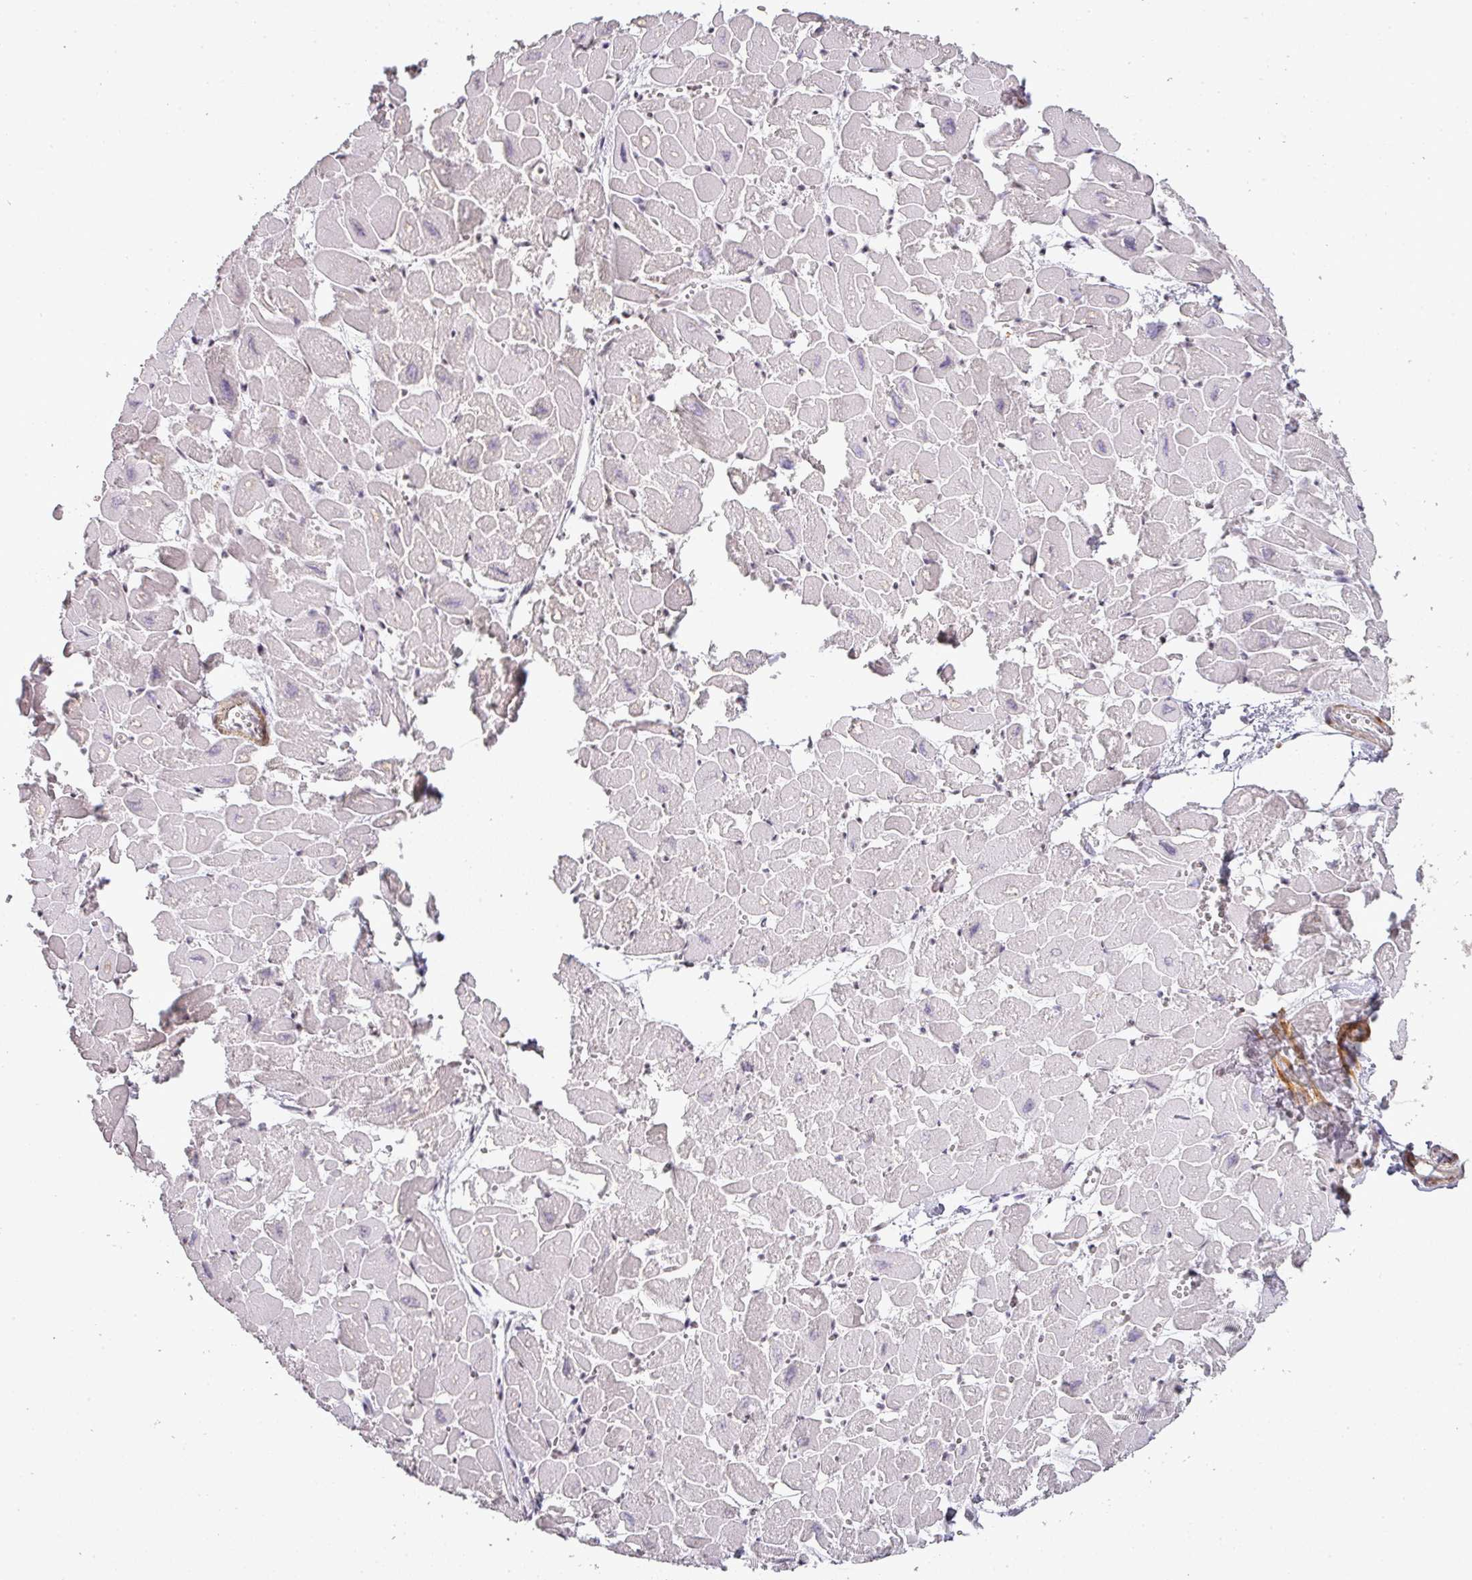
{"staining": {"intensity": "moderate", "quantity": "25%-75%", "location": "nuclear"}, "tissue": "heart muscle", "cell_type": "Cardiomyocytes", "image_type": "normal", "snomed": [{"axis": "morphology", "description": "Normal tissue, NOS"}, {"axis": "topography", "description": "Heart"}], "caption": "High-power microscopy captured an IHC photomicrograph of unremarkable heart muscle, revealing moderate nuclear staining in about 25%-75% of cardiomyocytes.", "gene": "GPRIN2", "patient": {"sex": "male", "age": 54}}